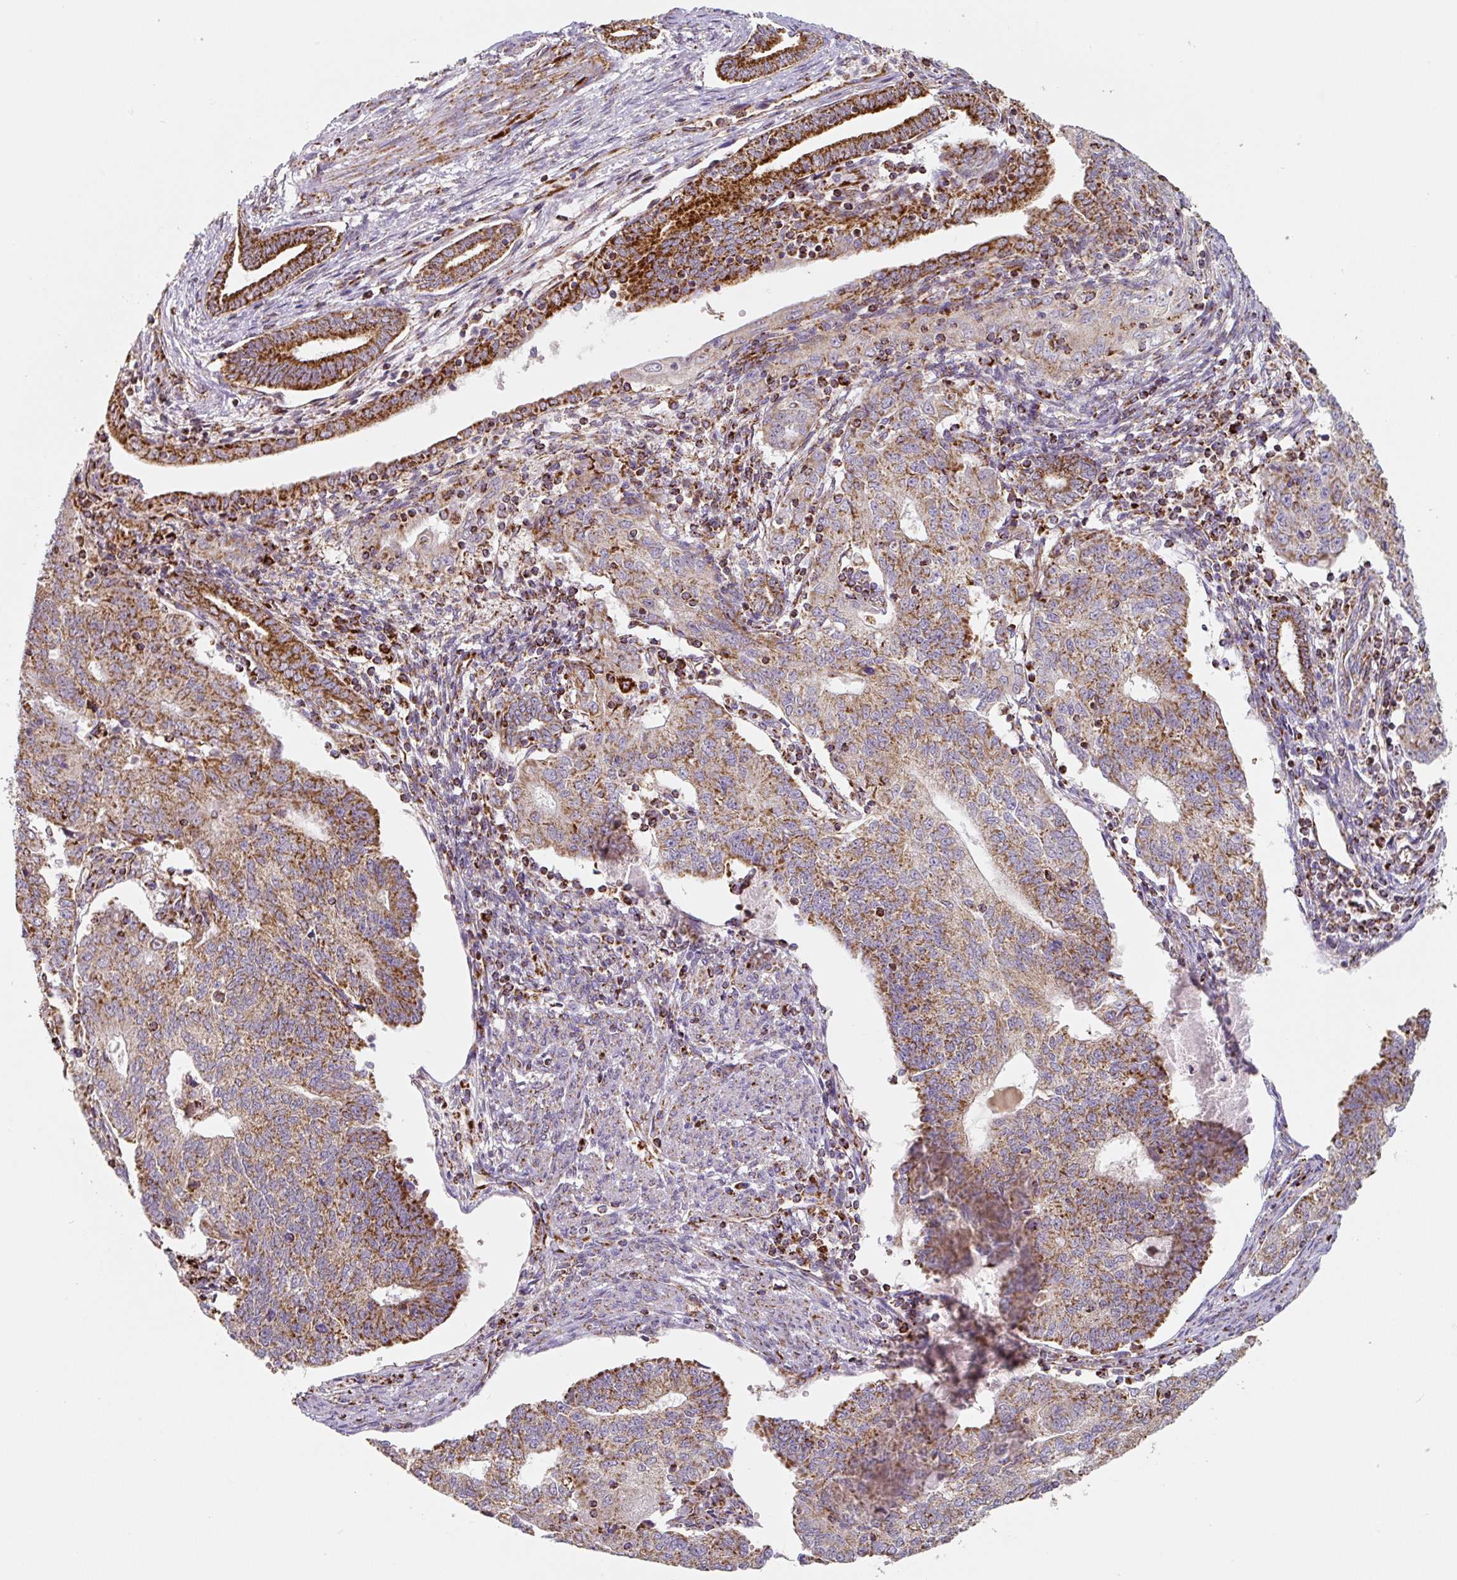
{"staining": {"intensity": "strong", "quantity": "25%-75%", "location": "cytoplasmic/membranous"}, "tissue": "endometrial cancer", "cell_type": "Tumor cells", "image_type": "cancer", "snomed": [{"axis": "morphology", "description": "Adenocarcinoma, NOS"}, {"axis": "topography", "description": "Endometrium"}], "caption": "Endometrial adenocarcinoma stained for a protein (brown) reveals strong cytoplasmic/membranous positive staining in approximately 25%-75% of tumor cells.", "gene": "MT-CO2", "patient": {"sex": "female", "age": 56}}